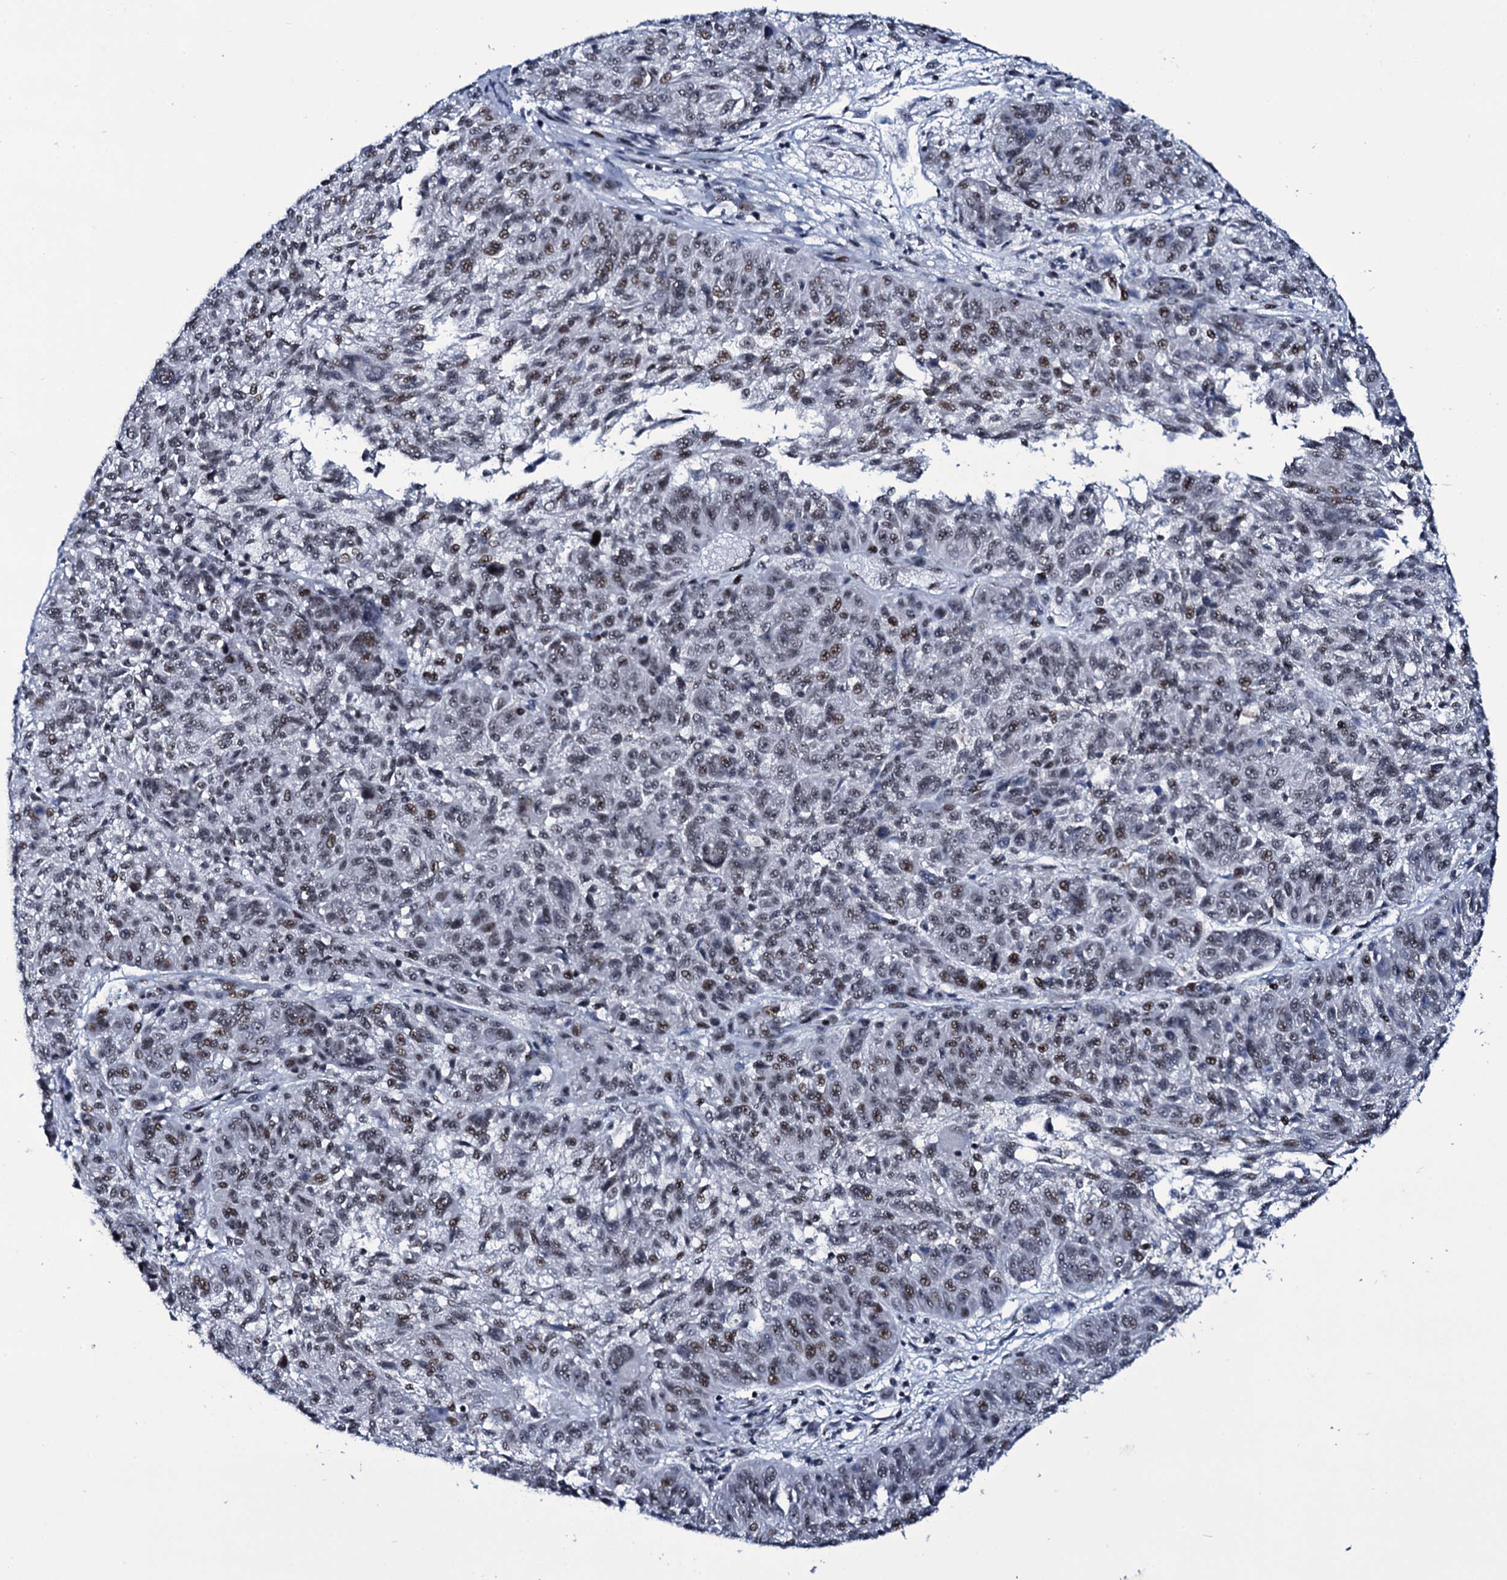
{"staining": {"intensity": "moderate", "quantity": "<25%", "location": "nuclear"}, "tissue": "melanoma", "cell_type": "Tumor cells", "image_type": "cancer", "snomed": [{"axis": "morphology", "description": "Malignant melanoma, NOS"}, {"axis": "topography", "description": "Skin"}], "caption": "IHC micrograph of melanoma stained for a protein (brown), which shows low levels of moderate nuclear staining in about <25% of tumor cells.", "gene": "ZMIZ2", "patient": {"sex": "male", "age": 53}}